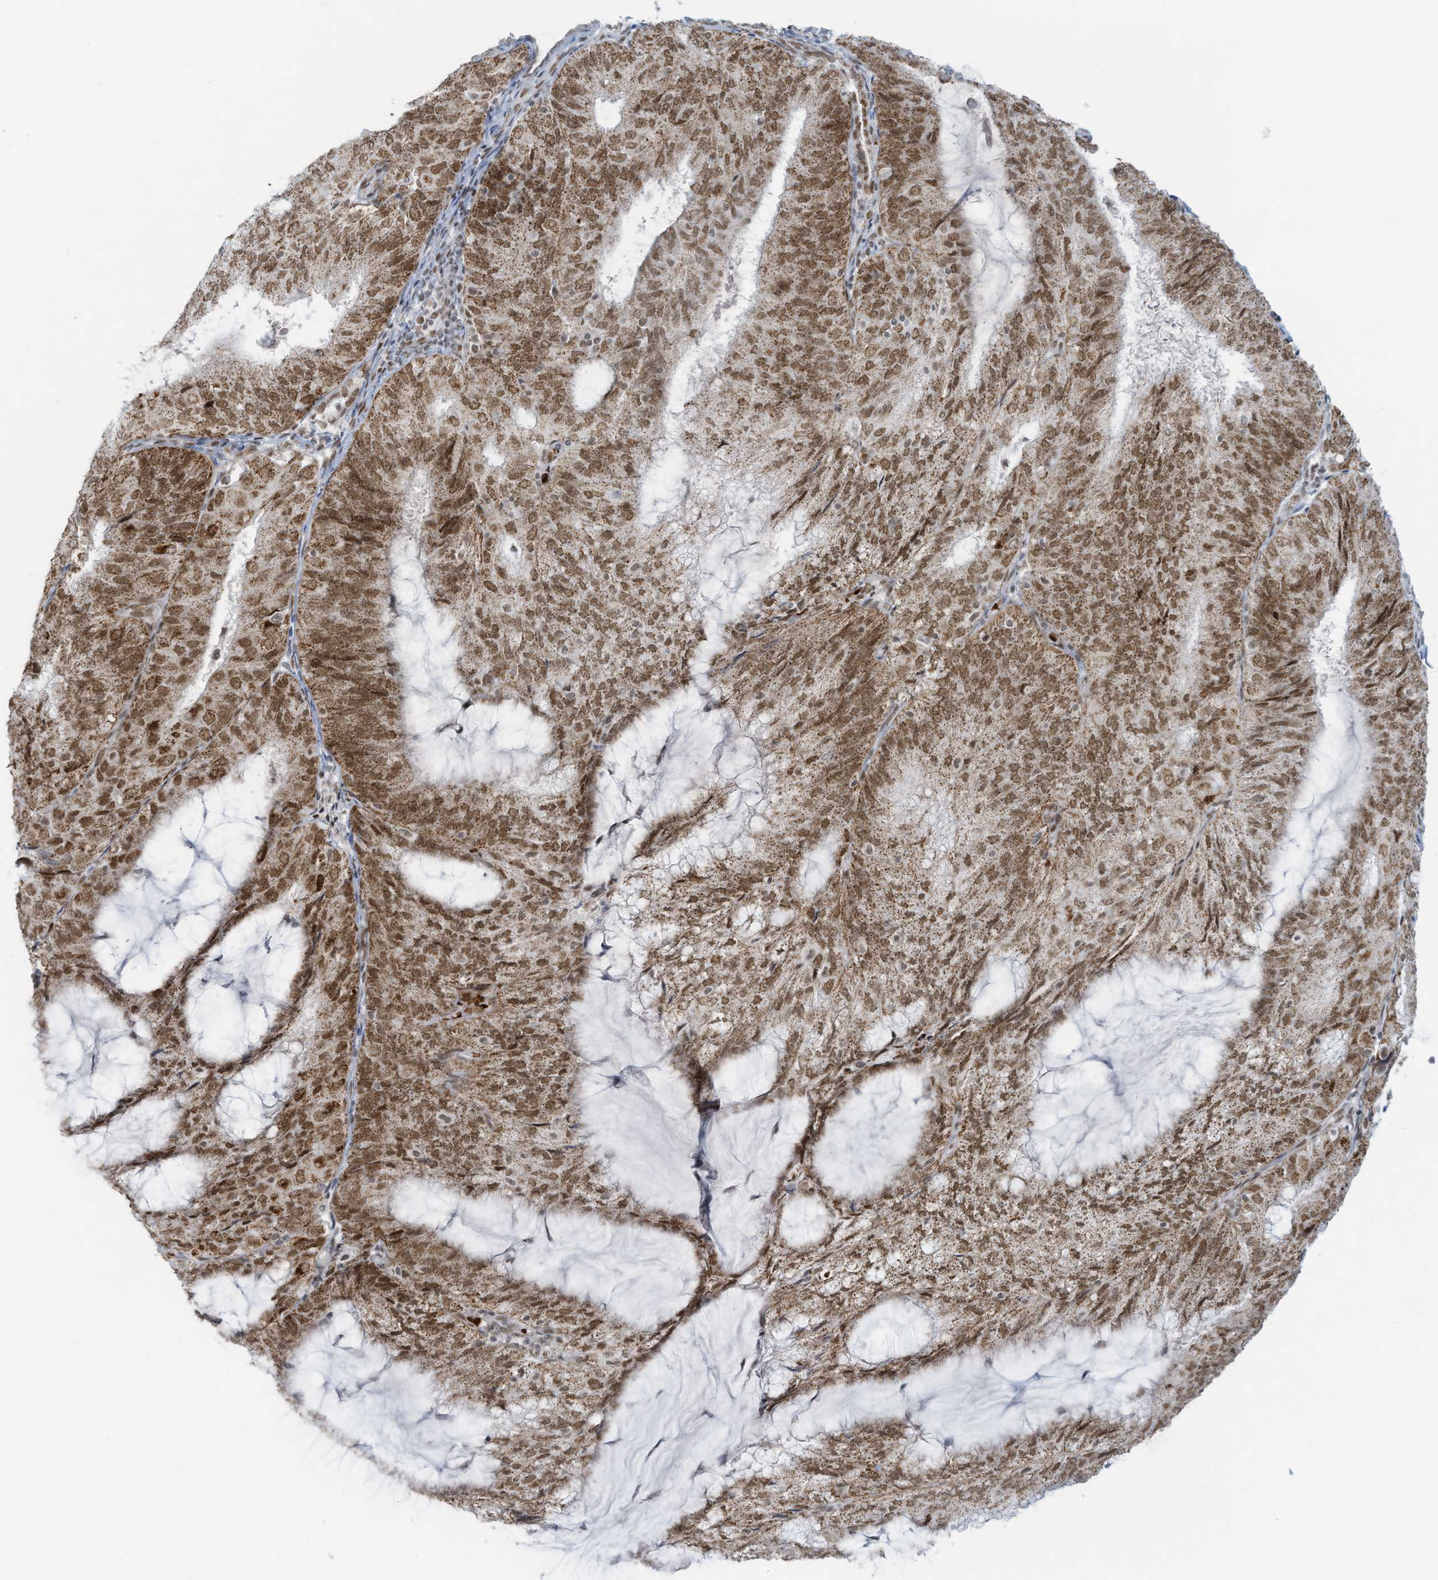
{"staining": {"intensity": "moderate", "quantity": ">75%", "location": "cytoplasmic/membranous,nuclear"}, "tissue": "endometrial cancer", "cell_type": "Tumor cells", "image_type": "cancer", "snomed": [{"axis": "morphology", "description": "Adenocarcinoma, NOS"}, {"axis": "topography", "description": "Endometrium"}], "caption": "A high-resolution histopathology image shows IHC staining of adenocarcinoma (endometrial), which demonstrates moderate cytoplasmic/membranous and nuclear positivity in about >75% of tumor cells. (brown staining indicates protein expression, while blue staining denotes nuclei).", "gene": "ECT2L", "patient": {"sex": "female", "age": 81}}